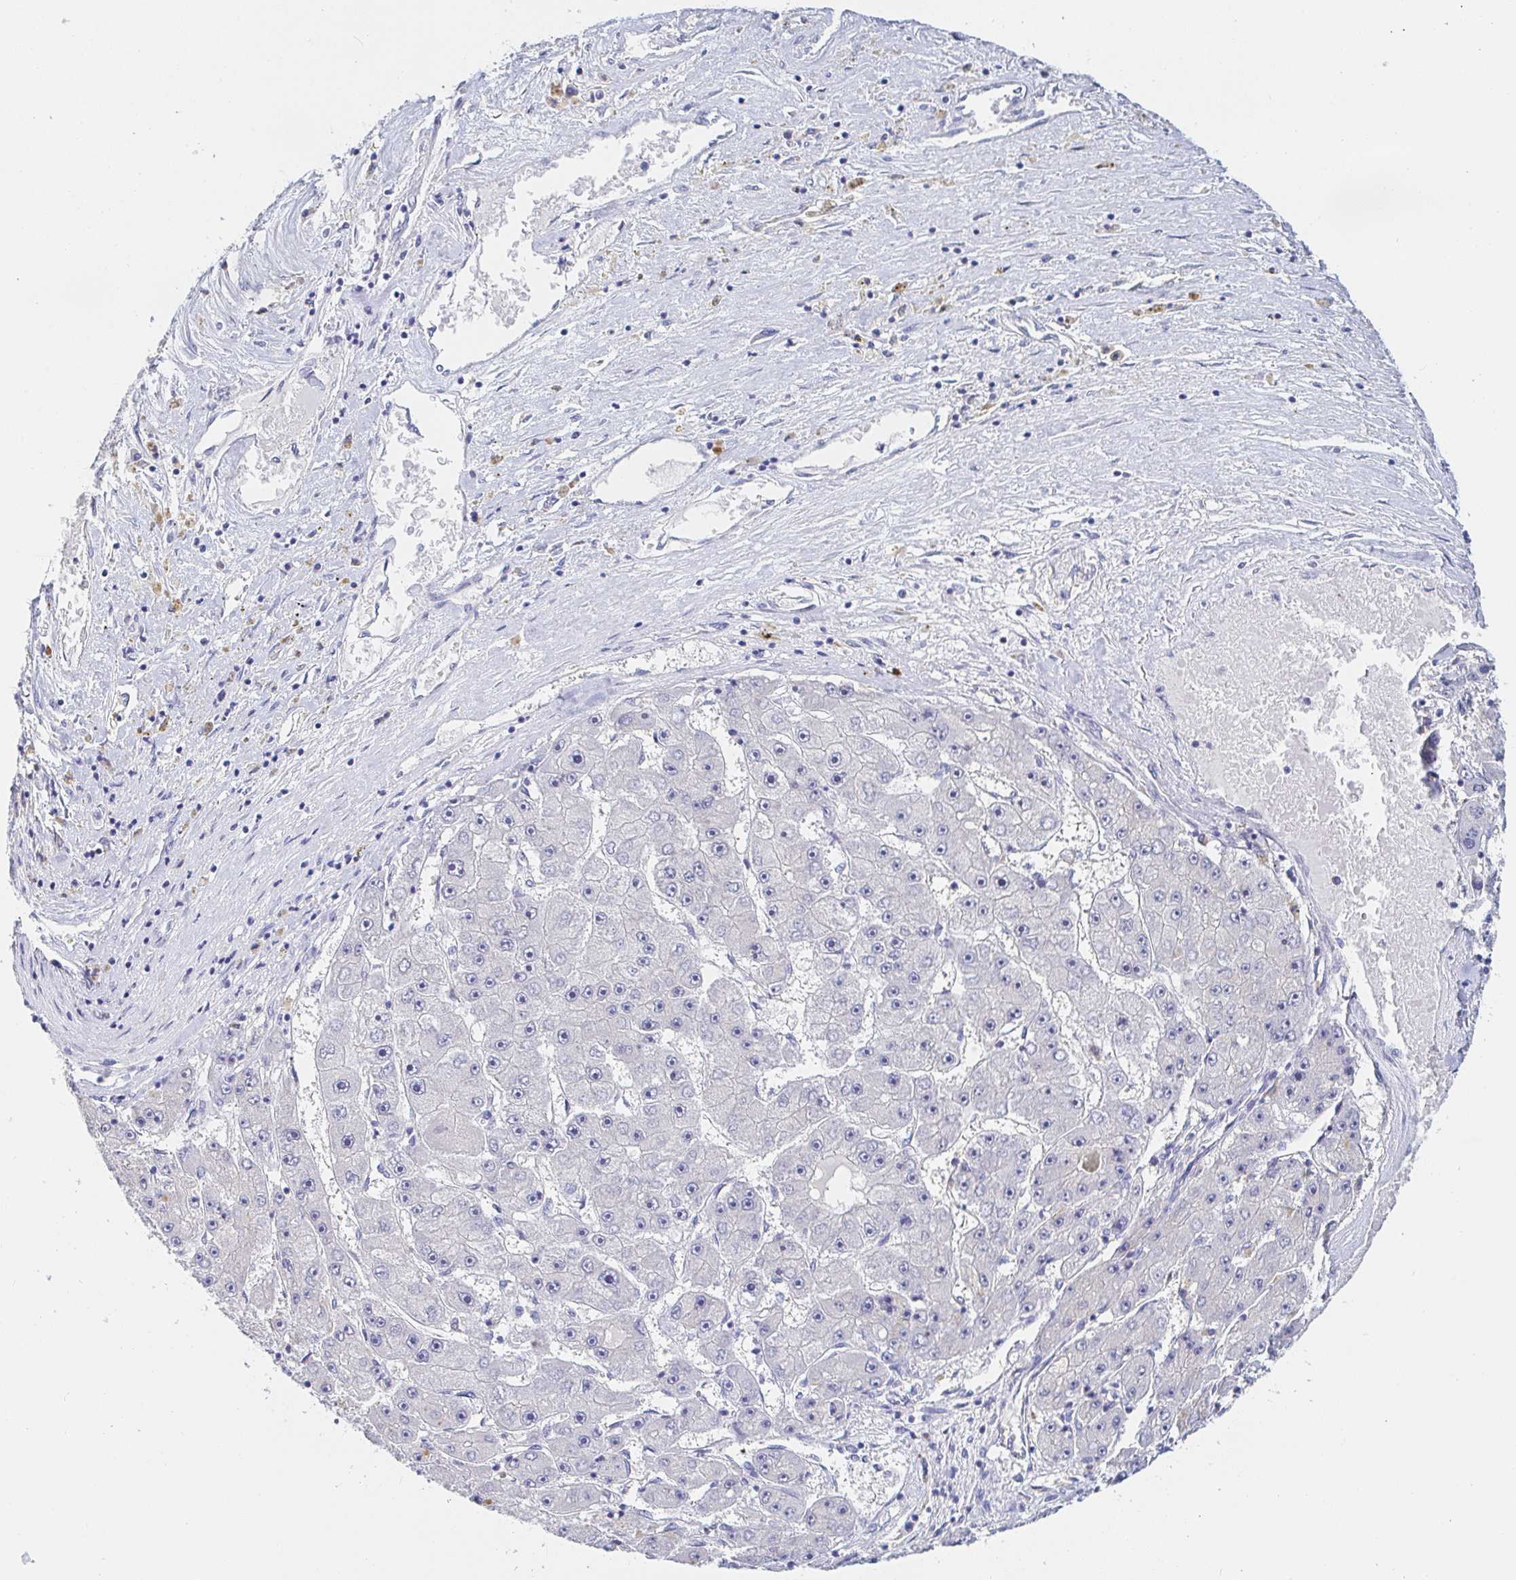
{"staining": {"intensity": "negative", "quantity": "none", "location": "none"}, "tissue": "liver cancer", "cell_type": "Tumor cells", "image_type": "cancer", "snomed": [{"axis": "morphology", "description": "Carcinoma, Hepatocellular, NOS"}, {"axis": "topography", "description": "Liver"}], "caption": "Immunohistochemistry (IHC) photomicrograph of neoplastic tissue: hepatocellular carcinoma (liver) stained with DAB displays no significant protein positivity in tumor cells. (Stains: DAB immunohistochemistry (IHC) with hematoxylin counter stain, Microscopy: brightfield microscopy at high magnification).", "gene": "PDE6B", "patient": {"sex": "female", "age": 61}}